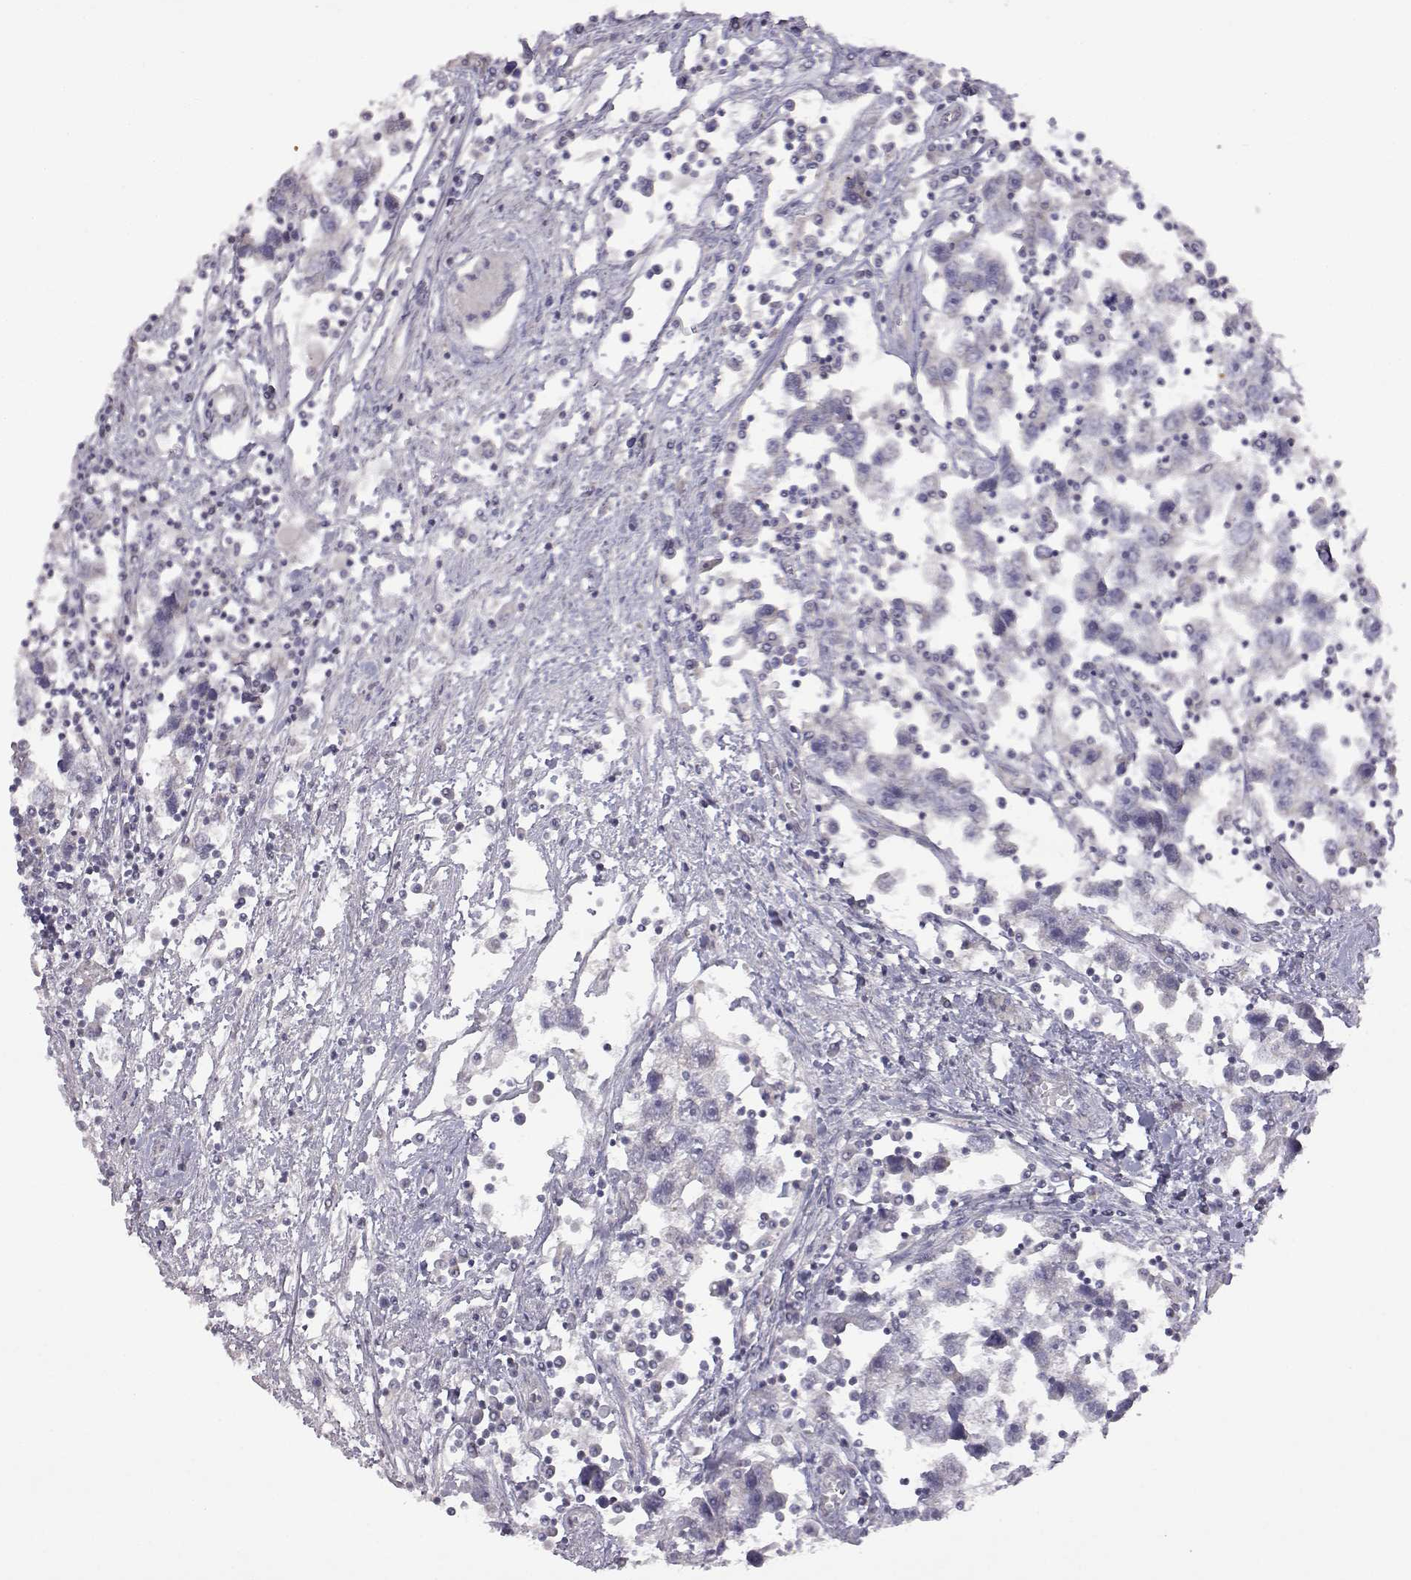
{"staining": {"intensity": "negative", "quantity": "none", "location": "none"}, "tissue": "testis cancer", "cell_type": "Tumor cells", "image_type": "cancer", "snomed": [{"axis": "morphology", "description": "Seminoma, NOS"}, {"axis": "topography", "description": "Testis"}], "caption": "Seminoma (testis) stained for a protein using immunohistochemistry (IHC) displays no positivity tumor cells.", "gene": "DDC", "patient": {"sex": "male", "age": 30}}